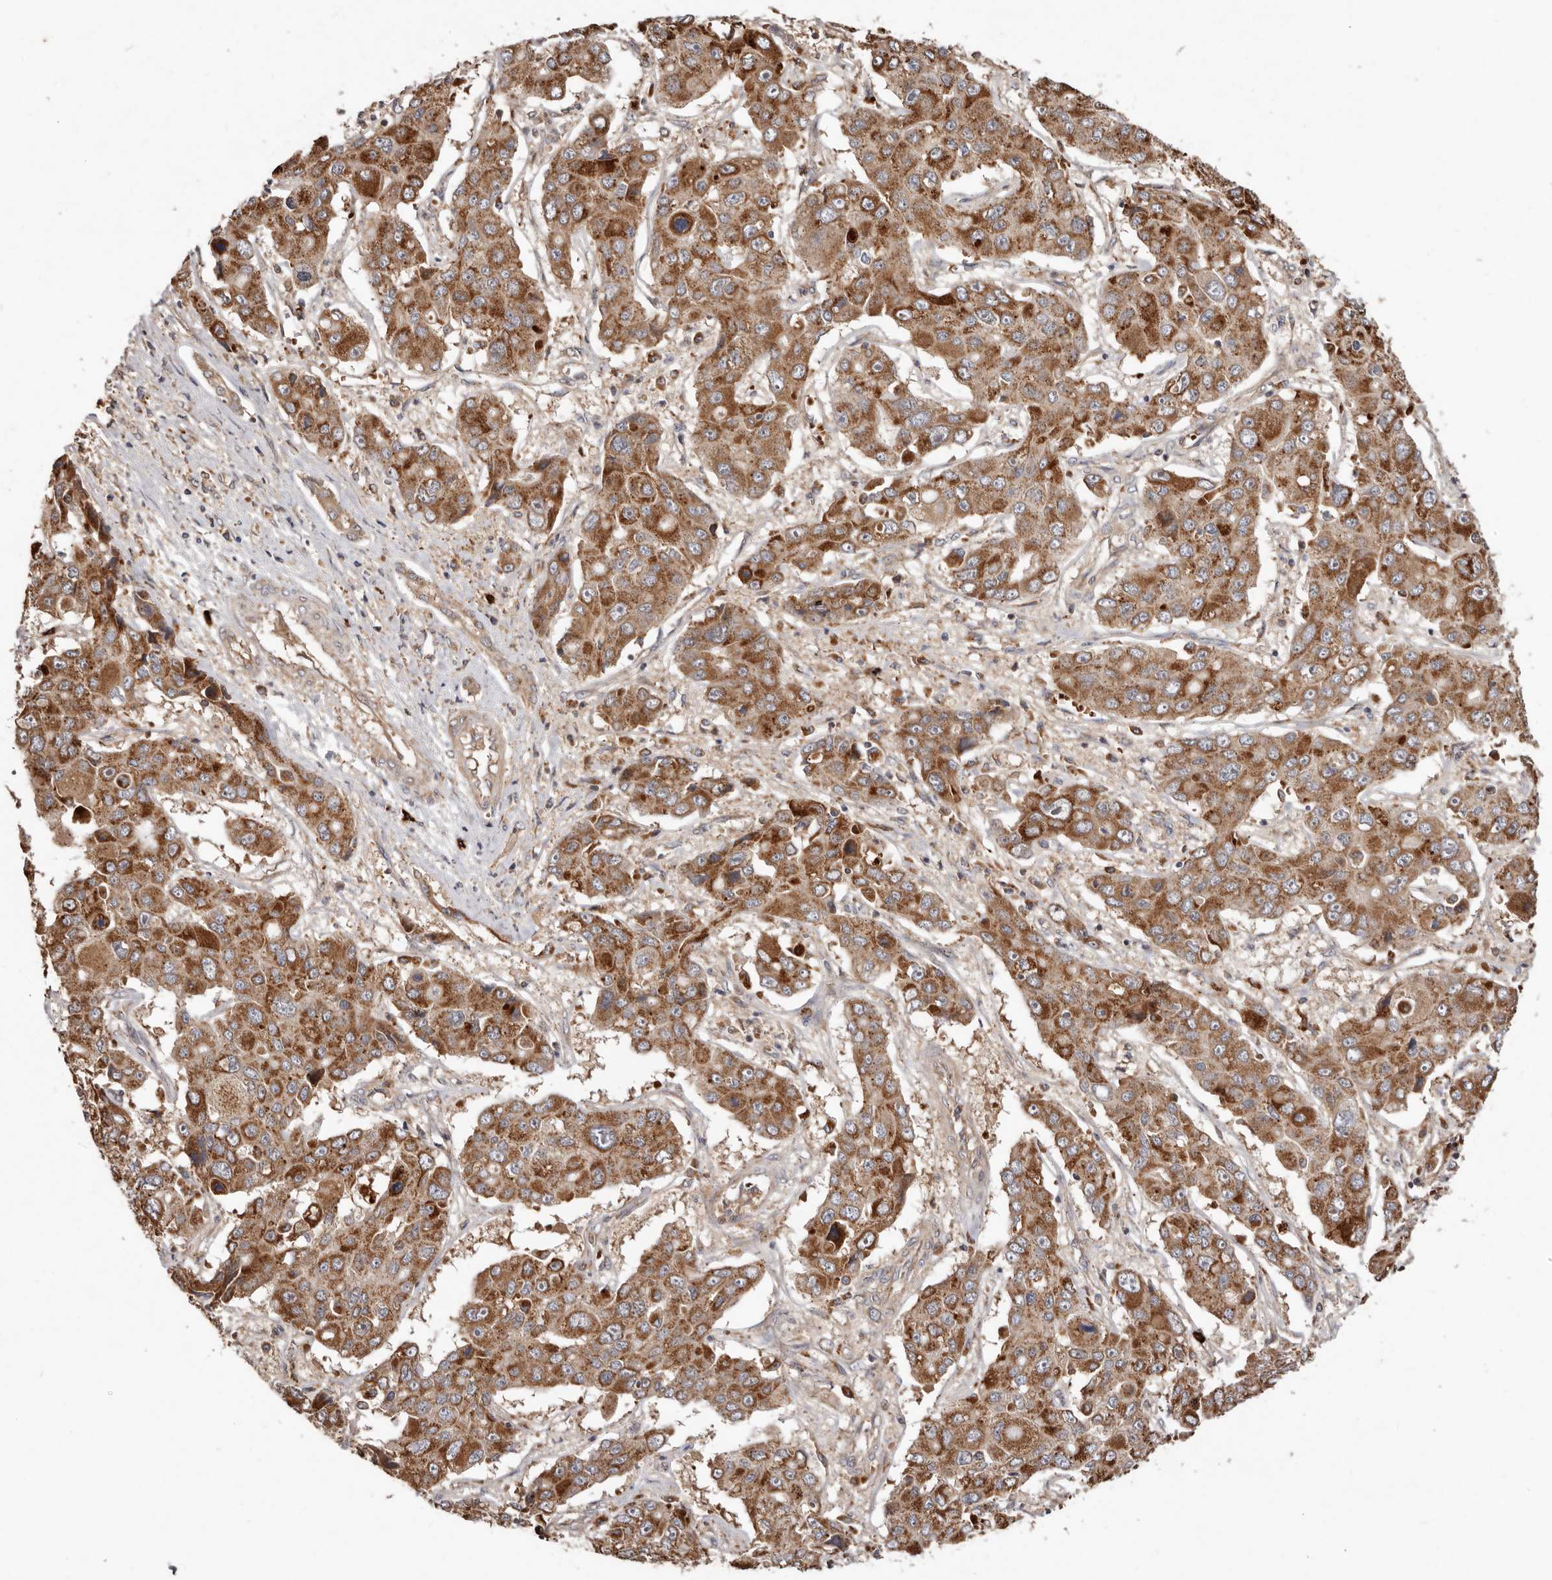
{"staining": {"intensity": "moderate", "quantity": ">75%", "location": "cytoplasmic/membranous"}, "tissue": "liver cancer", "cell_type": "Tumor cells", "image_type": "cancer", "snomed": [{"axis": "morphology", "description": "Cholangiocarcinoma"}, {"axis": "topography", "description": "Liver"}], "caption": "Protein staining by immunohistochemistry exhibits moderate cytoplasmic/membranous expression in approximately >75% of tumor cells in liver cholangiocarcinoma.", "gene": "GOT1L1", "patient": {"sex": "male", "age": 67}}